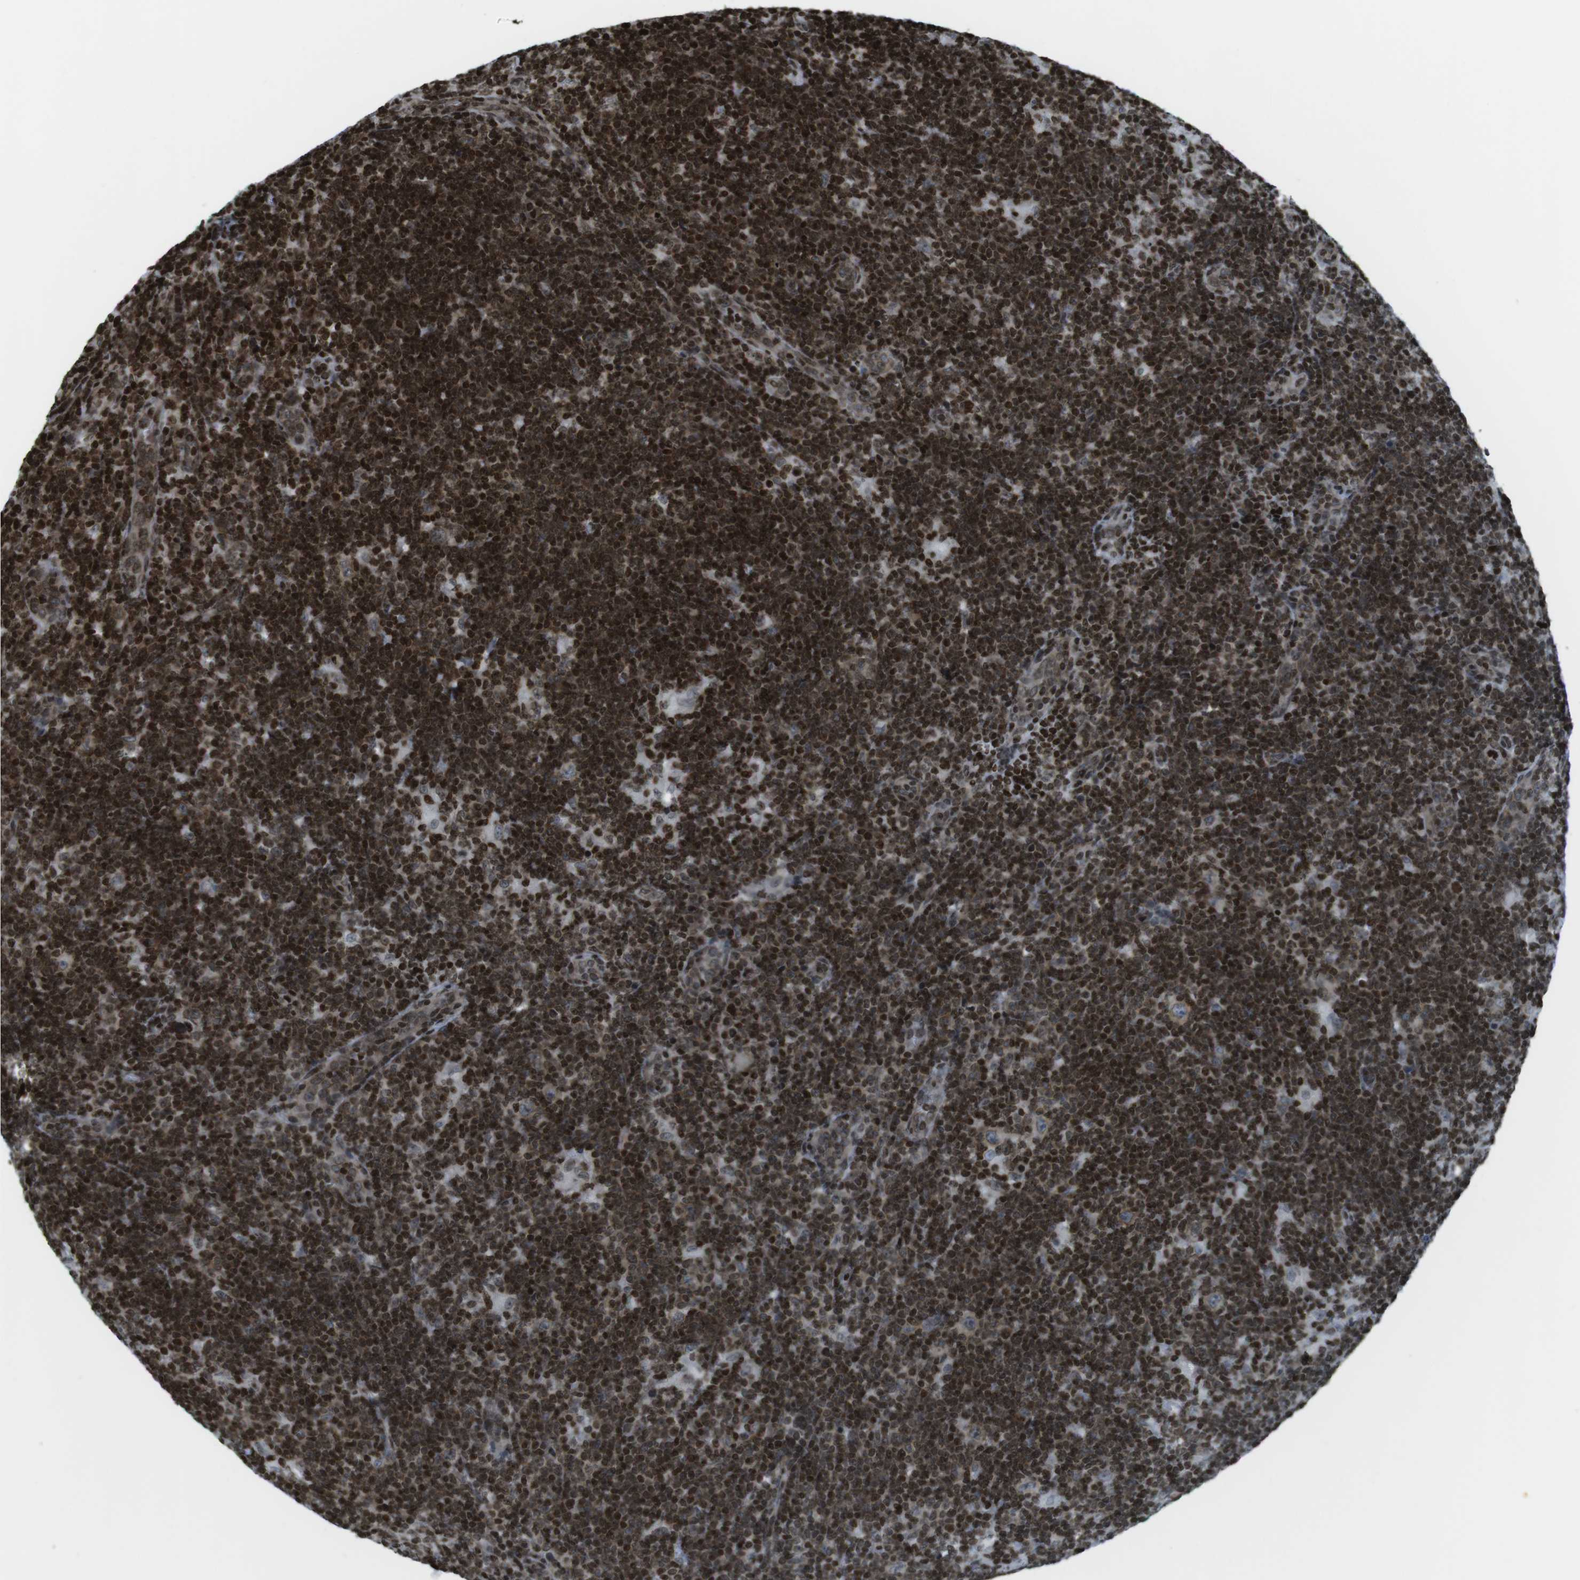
{"staining": {"intensity": "weak", "quantity": ">75%", "location": "cytoplasmic/membranous"}, "tissue": "lymphoma", "cell_type": "Tumor cells", "image_type": "cancer", "snomed": [{"axis": "morphology", "description": "Hodgkin's disease, NOS"}, {"axis": "topography", "description": "Lymph node"}], "caption": "Lymphoma was stained to show a protein in brown. There is low levels of weak cytoplasmic/membranous staining in approximately >75% of tumor cells. The staining was performed using DAB (3,3'-diaminobenzidine), with brown indicating positive protein expression. Nuclei are stained blue with hematoxylin.", "gene": "H2AC8", "patient": {"sex": "female", "age": 57}}